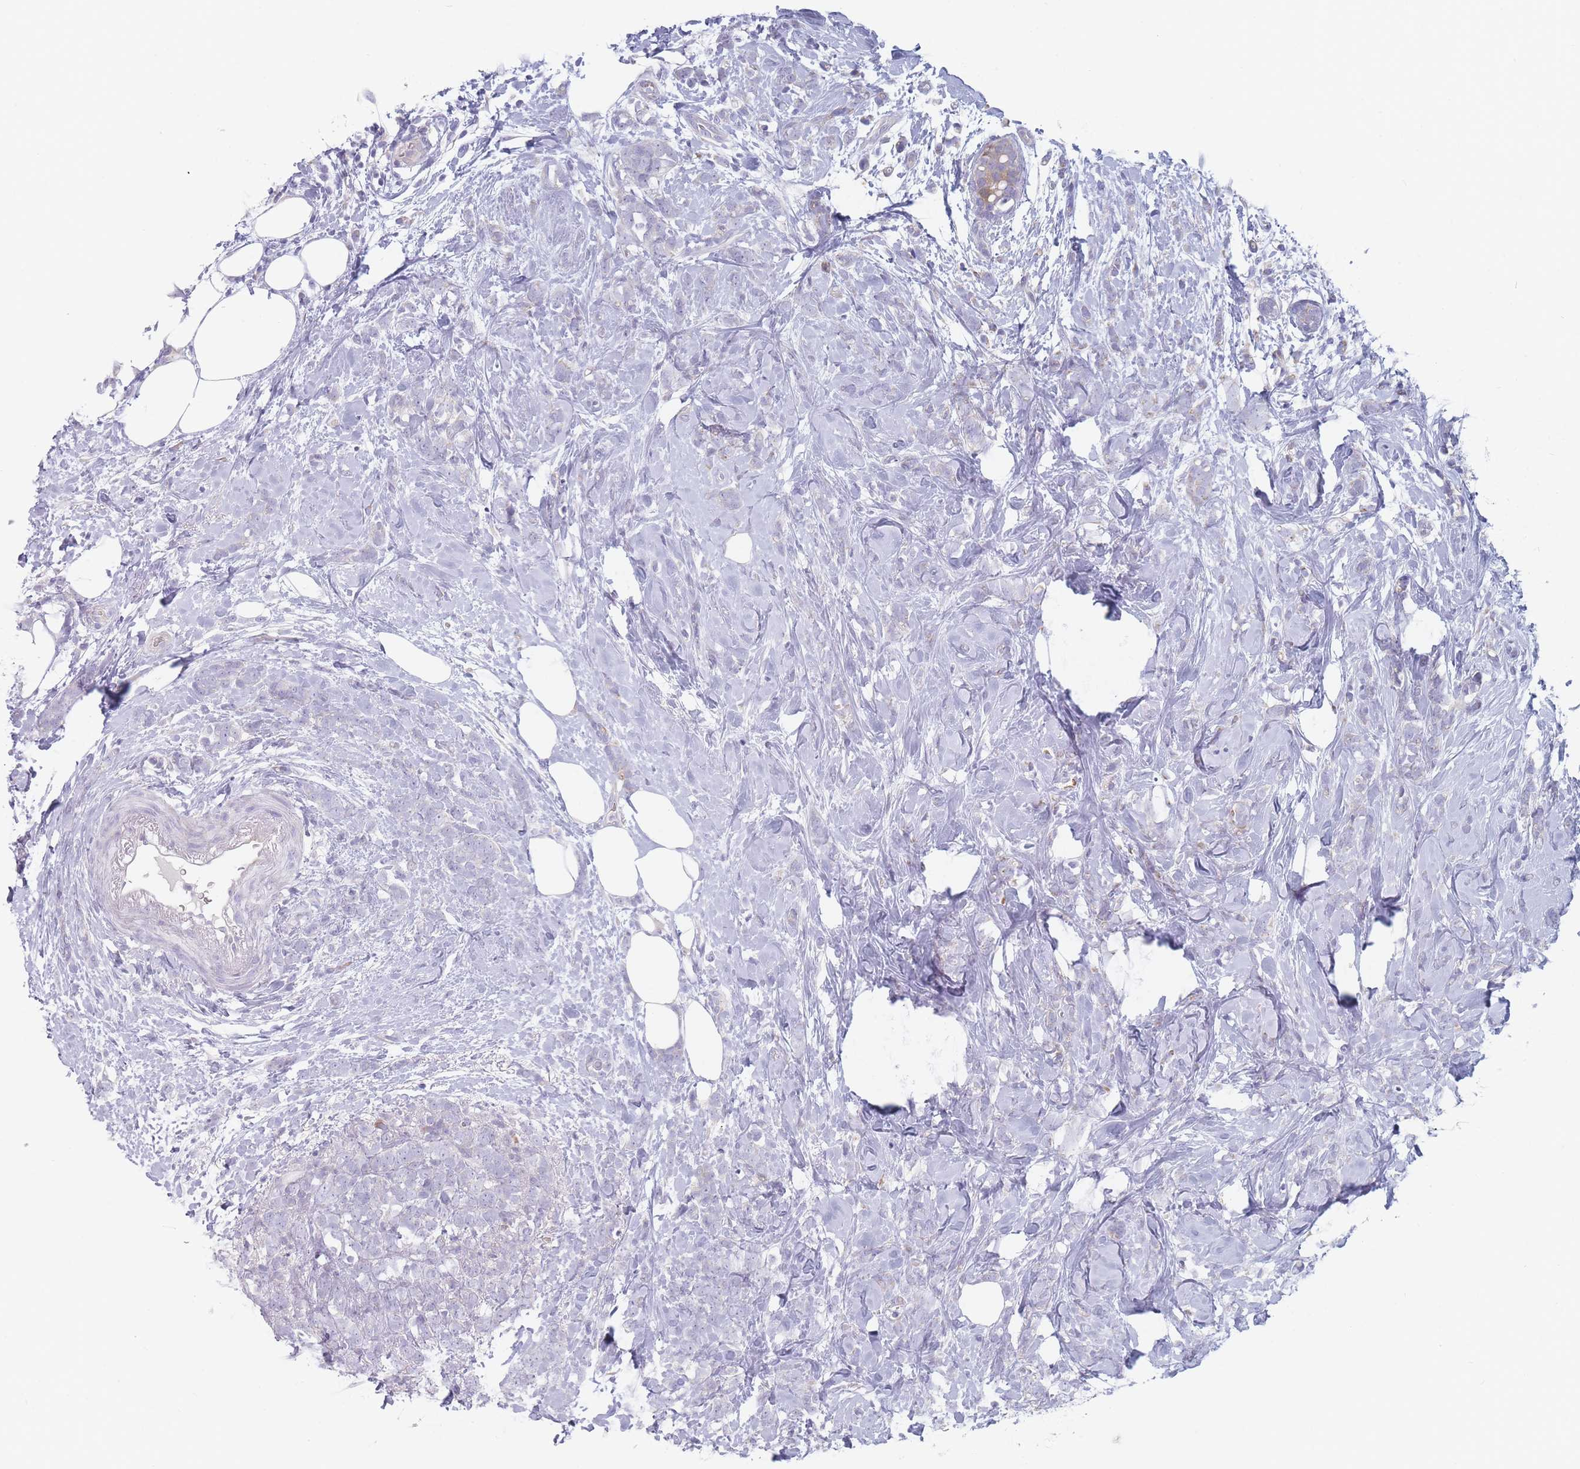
{"staining": {"intensity": "negative", "quantity": "none", "location": "none"}, "tissue": "breast cancer", "cell_type": "Tumor cells", "image_type": "cancer", "snomed": [{"axis": "morphology", "description": "Lobular carcinoma"}, {"axis": "topography", "description": "Breast"}], "caption": "DAB immunohistochemical staining of breast lobular carcinoma reveals no significant expression in tumor cells. (DAB immunohistochemistry with hematoxylin counter stain).", "gene": "SPATS1", "patient": {"sex": "female", "age": 58}}